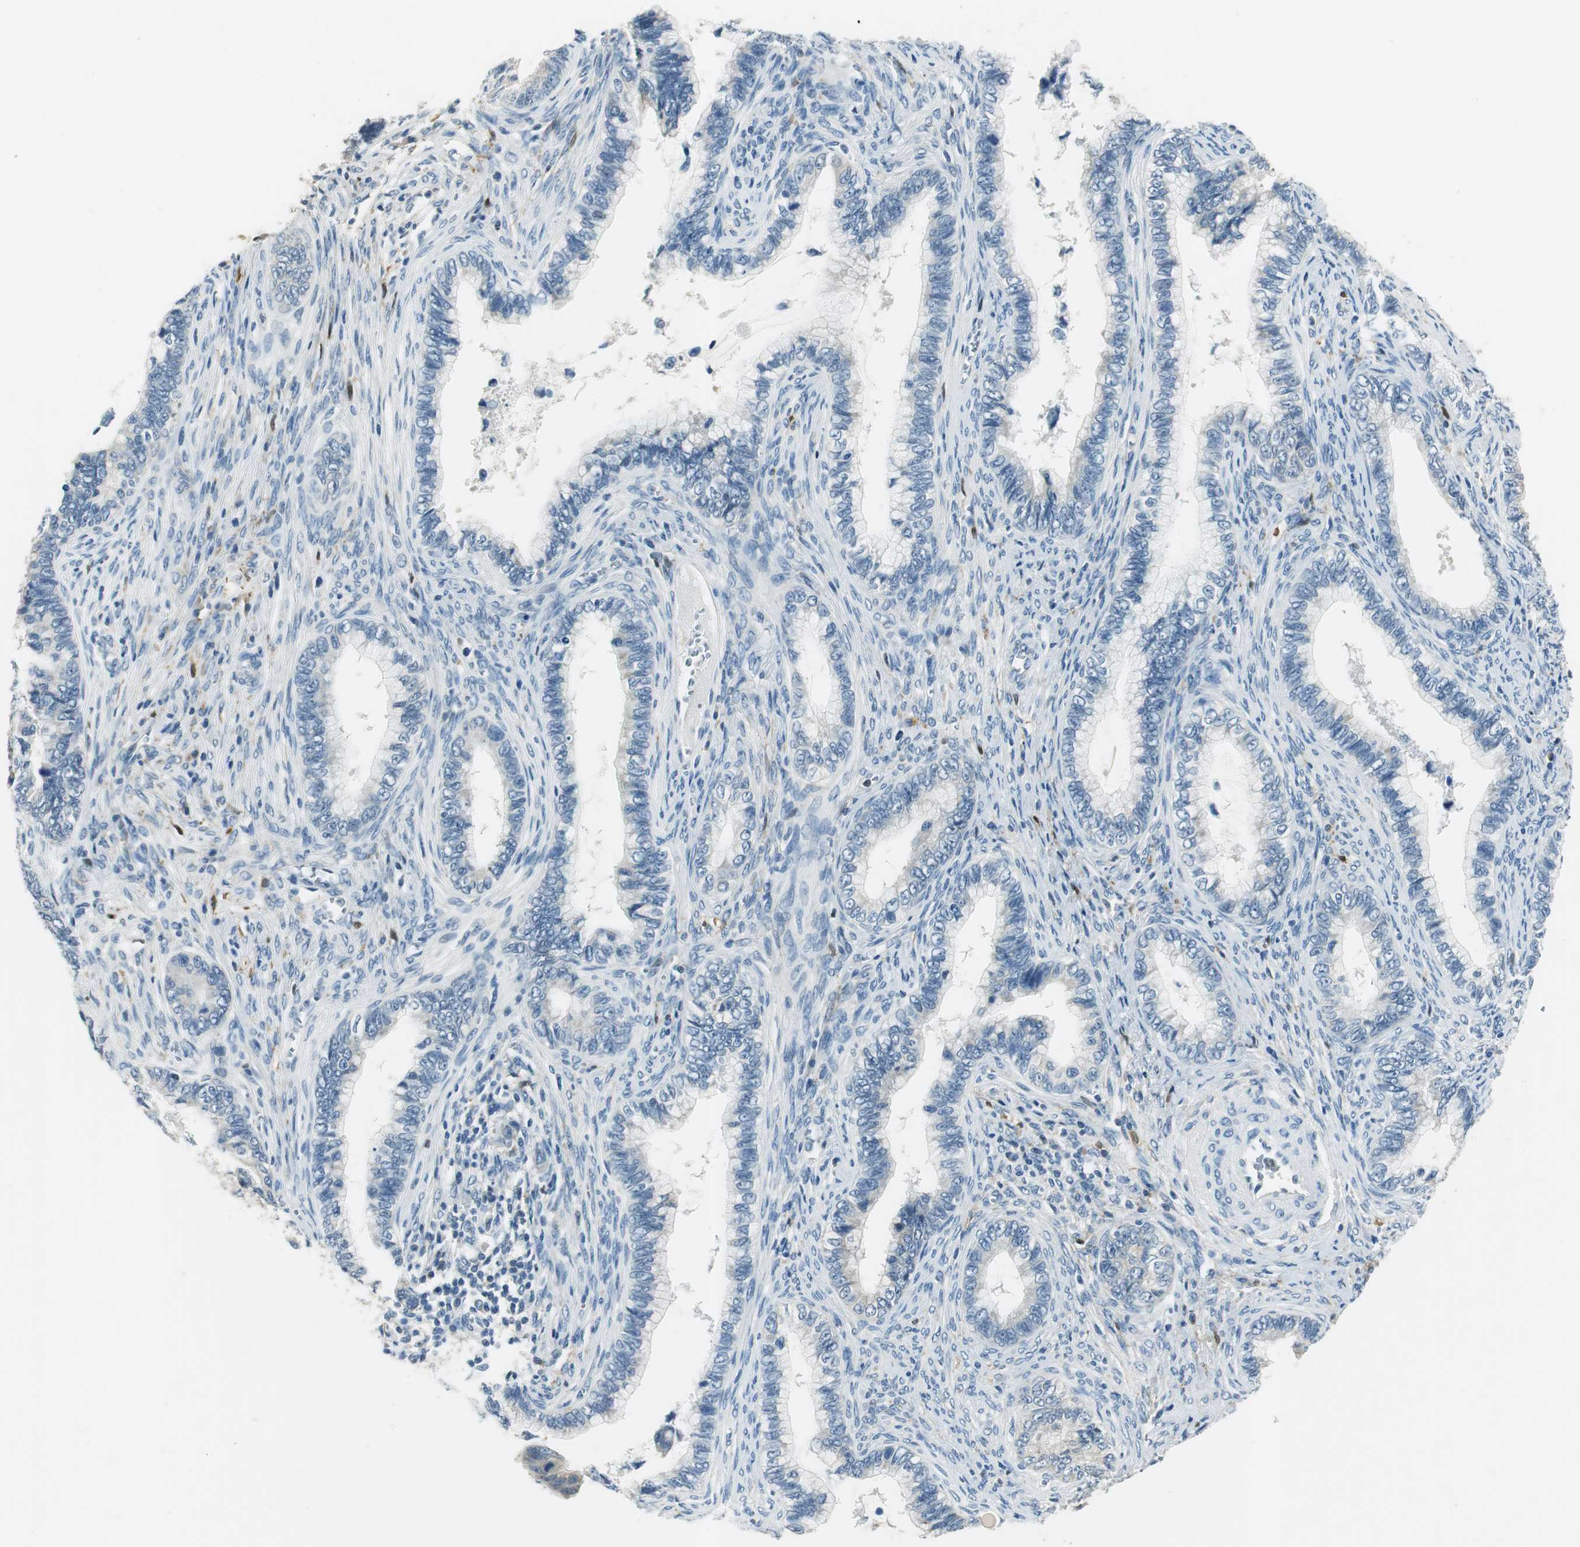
{"staining": {"intensity": "negative", "quantity": "none", "location": "none"}, "tissue": "cervical cancer", "cell_type": "Tumor cells", "image_type": "cancer", "snomed": [{"axis": "morphology", "description": "Adenocarcinoma, NOS"}, {"axis": "topography", "description": "Cervix"}], "caption": "Adenocarcinoma (cervical) was stained to show a protein in brown. There is no significant positivity in tumor cells.", "gene": "ME1", "patient": {"sex": "female", "age": 44}}